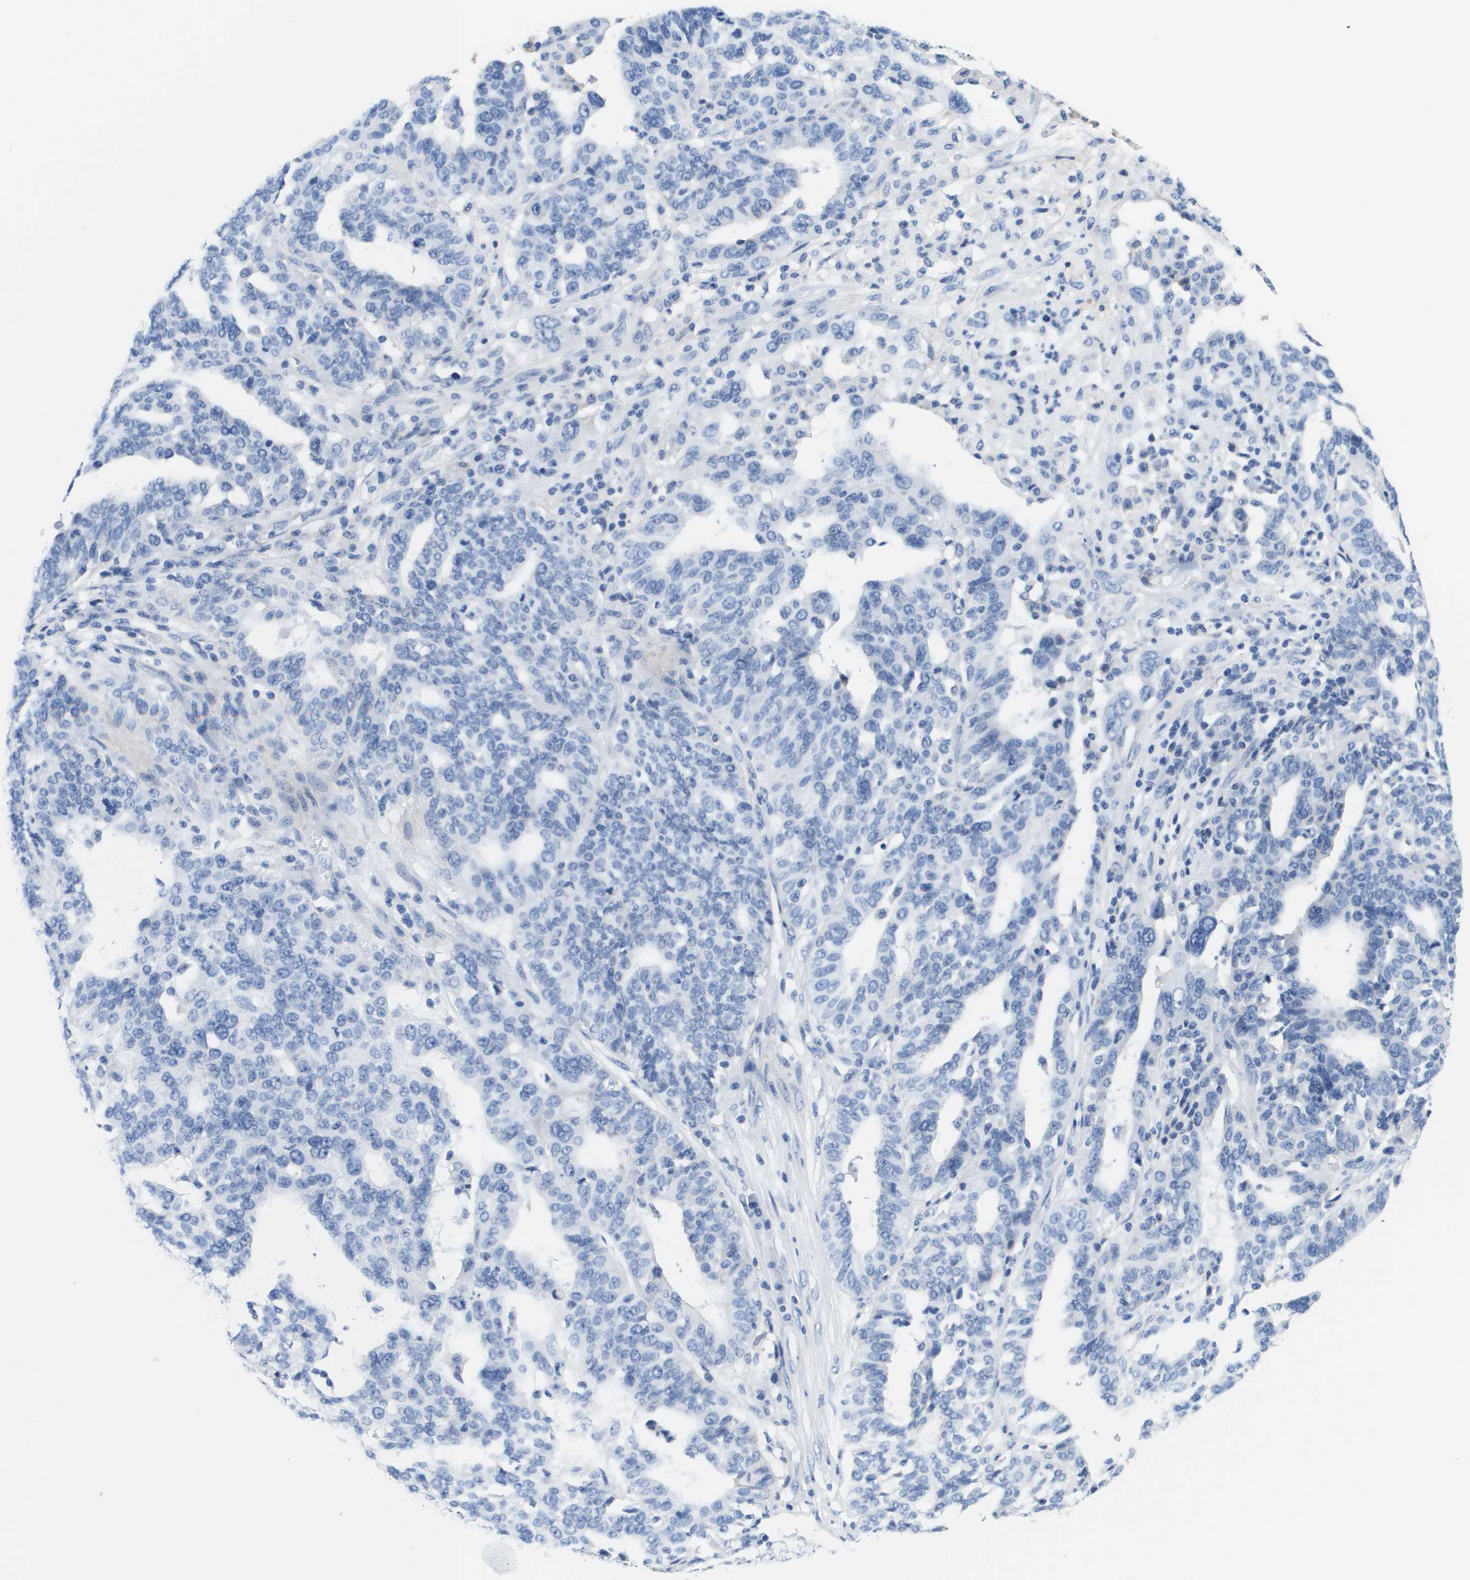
{"staining": {"intensity": "negative", "quantity": "none", "location": "none"}, "tissue": "ovarian cancer", "cell_type": "Tumor cells", "image_type": "cancer", "snomed": [{"axis": "morphology", "description": "Cystadenocarcinoma, serous, NOS"}, {"axis": "topography", "description": "Ovary"}], "caption": "This is an immunohistochemistry (IHC) photomicrograph of human serous cystadenocarcinoma (ovarian). There is no staining in tumor cells.", "gene": "APOA1", "patient": {"sex": "female", "age": 59}}